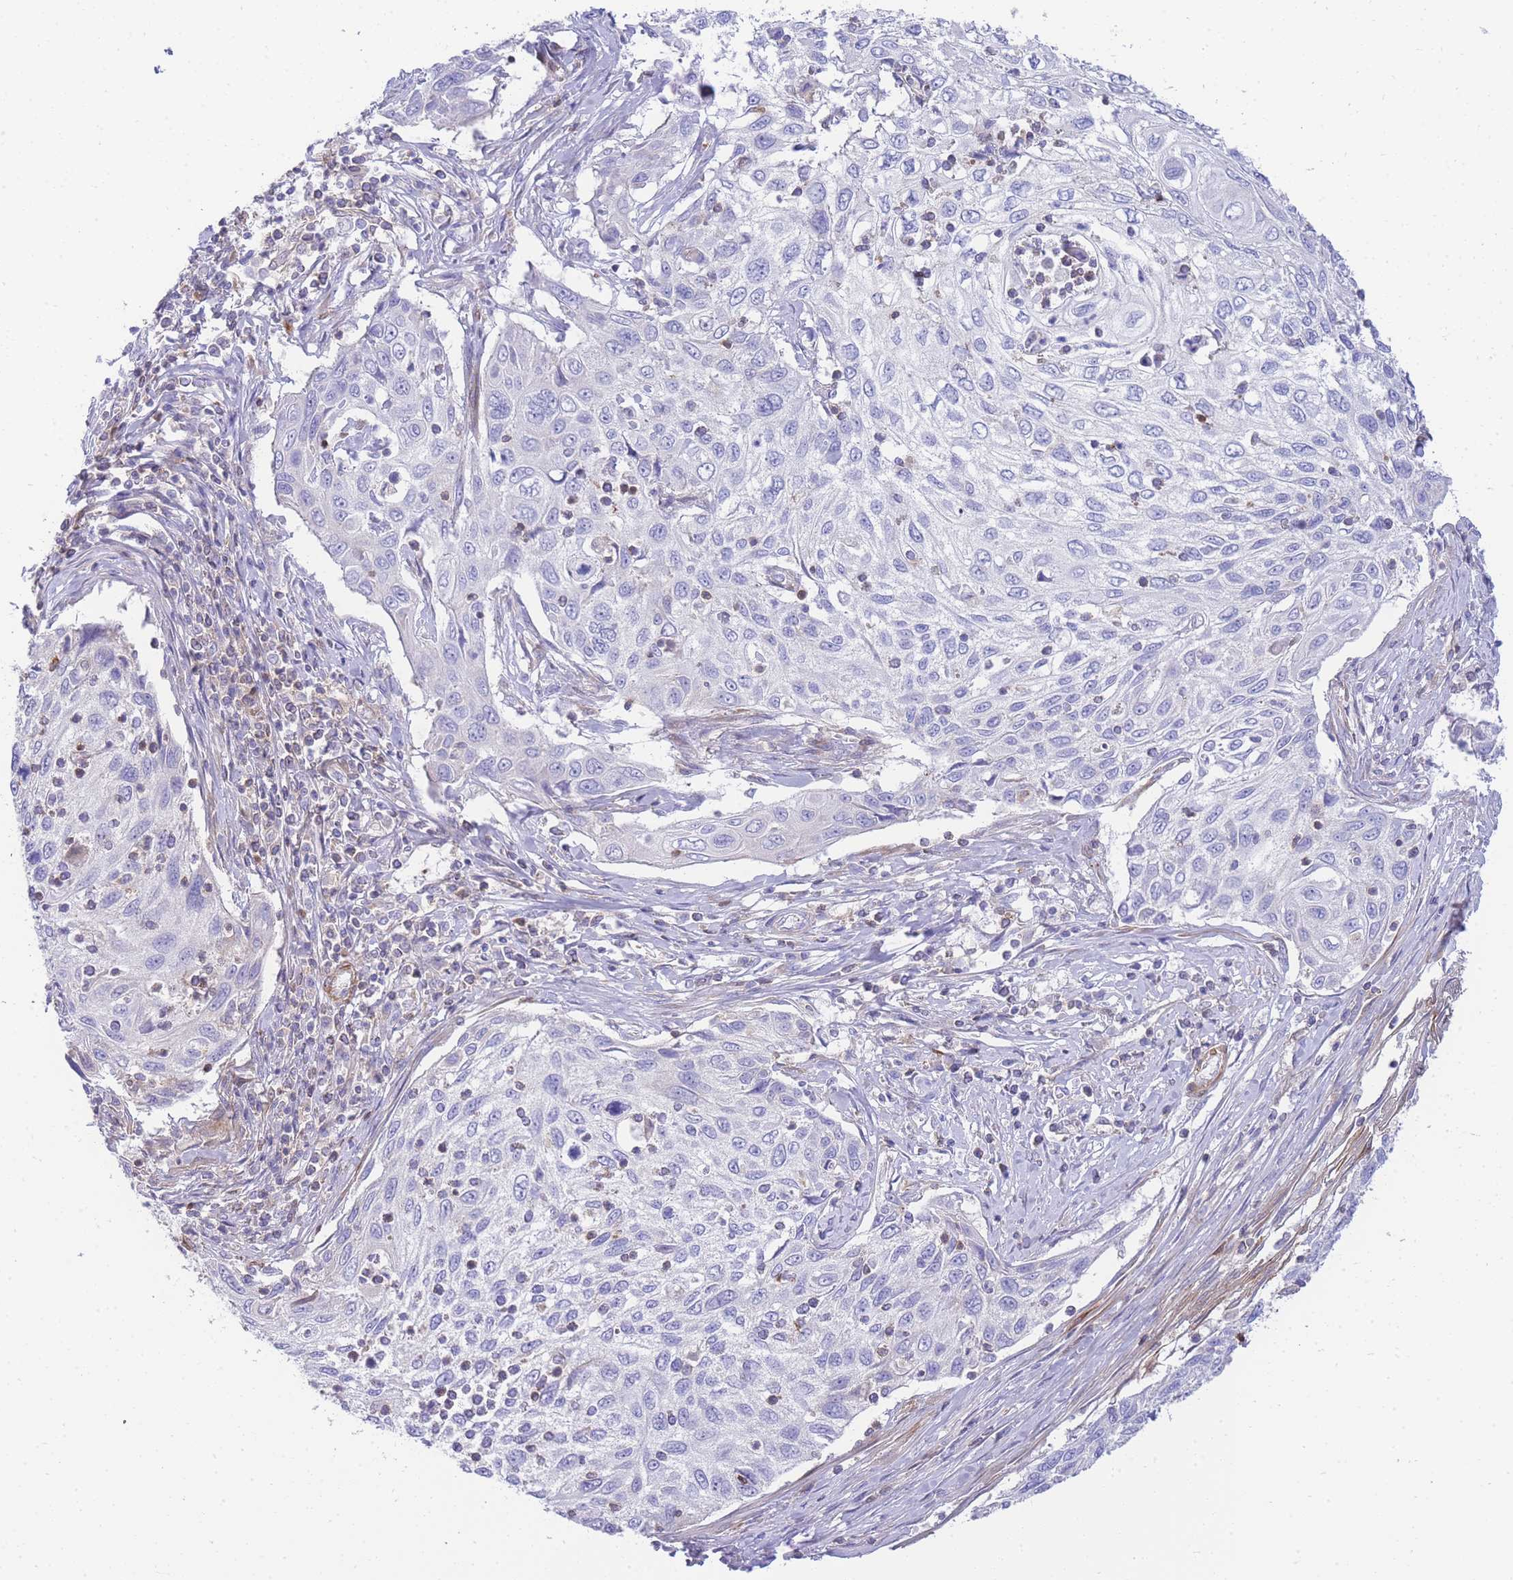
{"staining": {"intensity": "negative", "quantity": "none", "location": "none"}, "tissue": "cervical cancer", "cell_type": "Tumor cells", "image_type": "cancer", "snomed": [{"axis": "morphology", "description": "Squamous cell carcinoma, NOS"}, {"axis": "topography", "description": "Cervix"}], "caption": "Human squamous cell carcinoma (cervical) stained for a protein using immunohistochemistry (IHC) demonstrates no positivity in tumor cells.", "gene": "FBN3", "patient": {"sex": "female", "age": 70}}